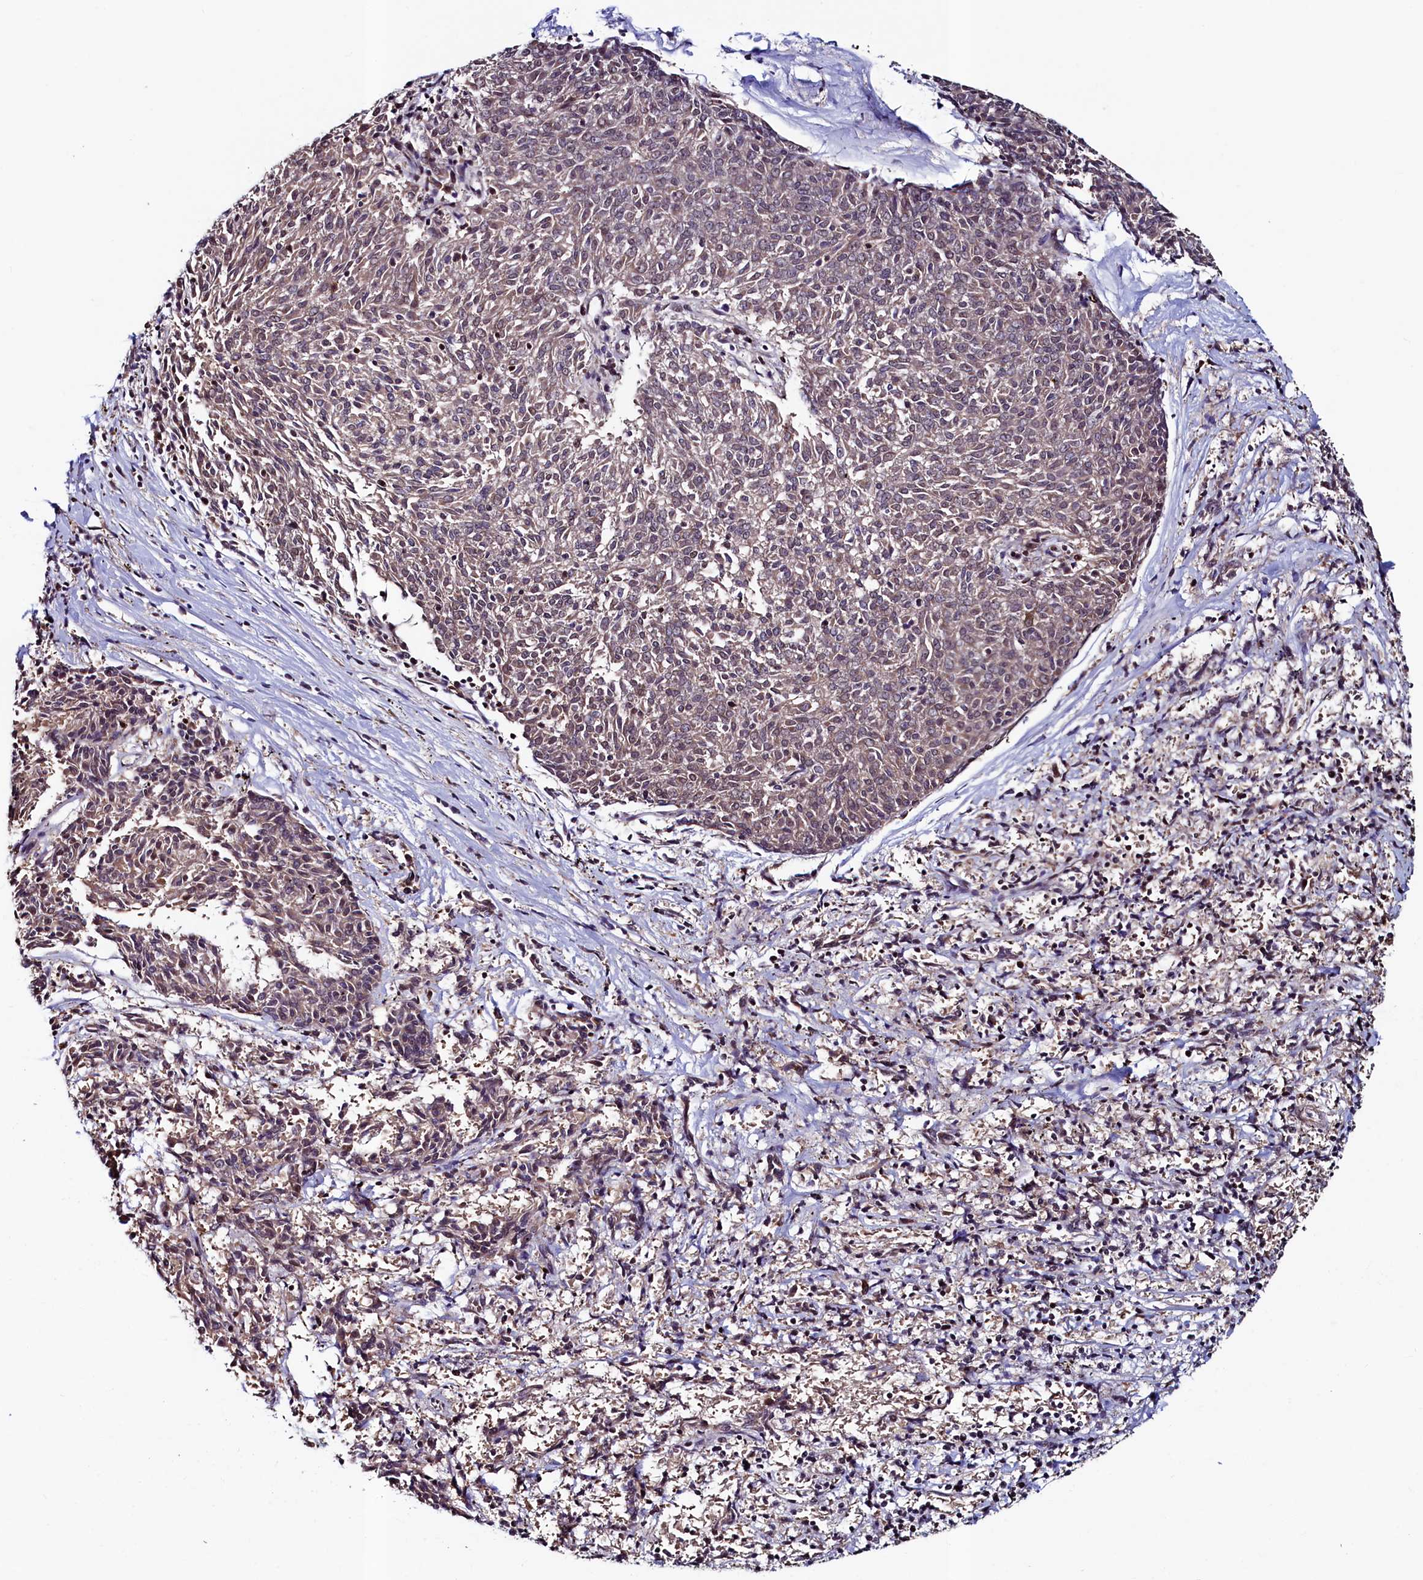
{"staining": {"intensity": "weak", "quantity": "25%-75%", "location": "nuclear"}, "tissue": "melanoma", "cell_type": "Tumor cells", "image_type": "cancer", "snomed": [{"axis": "morphology", "description": "Malignant melanoma, NOS"}, {"axis": "topography", "description": "Skin"}], "caption": "DAB immunohistochemical staining of malignant melanoma reveals weak nuclear protein expression in approximately 25%-75% of tumor cells.", "gene": "LEO1", "patient": {"sex": "female", "age": 72}}